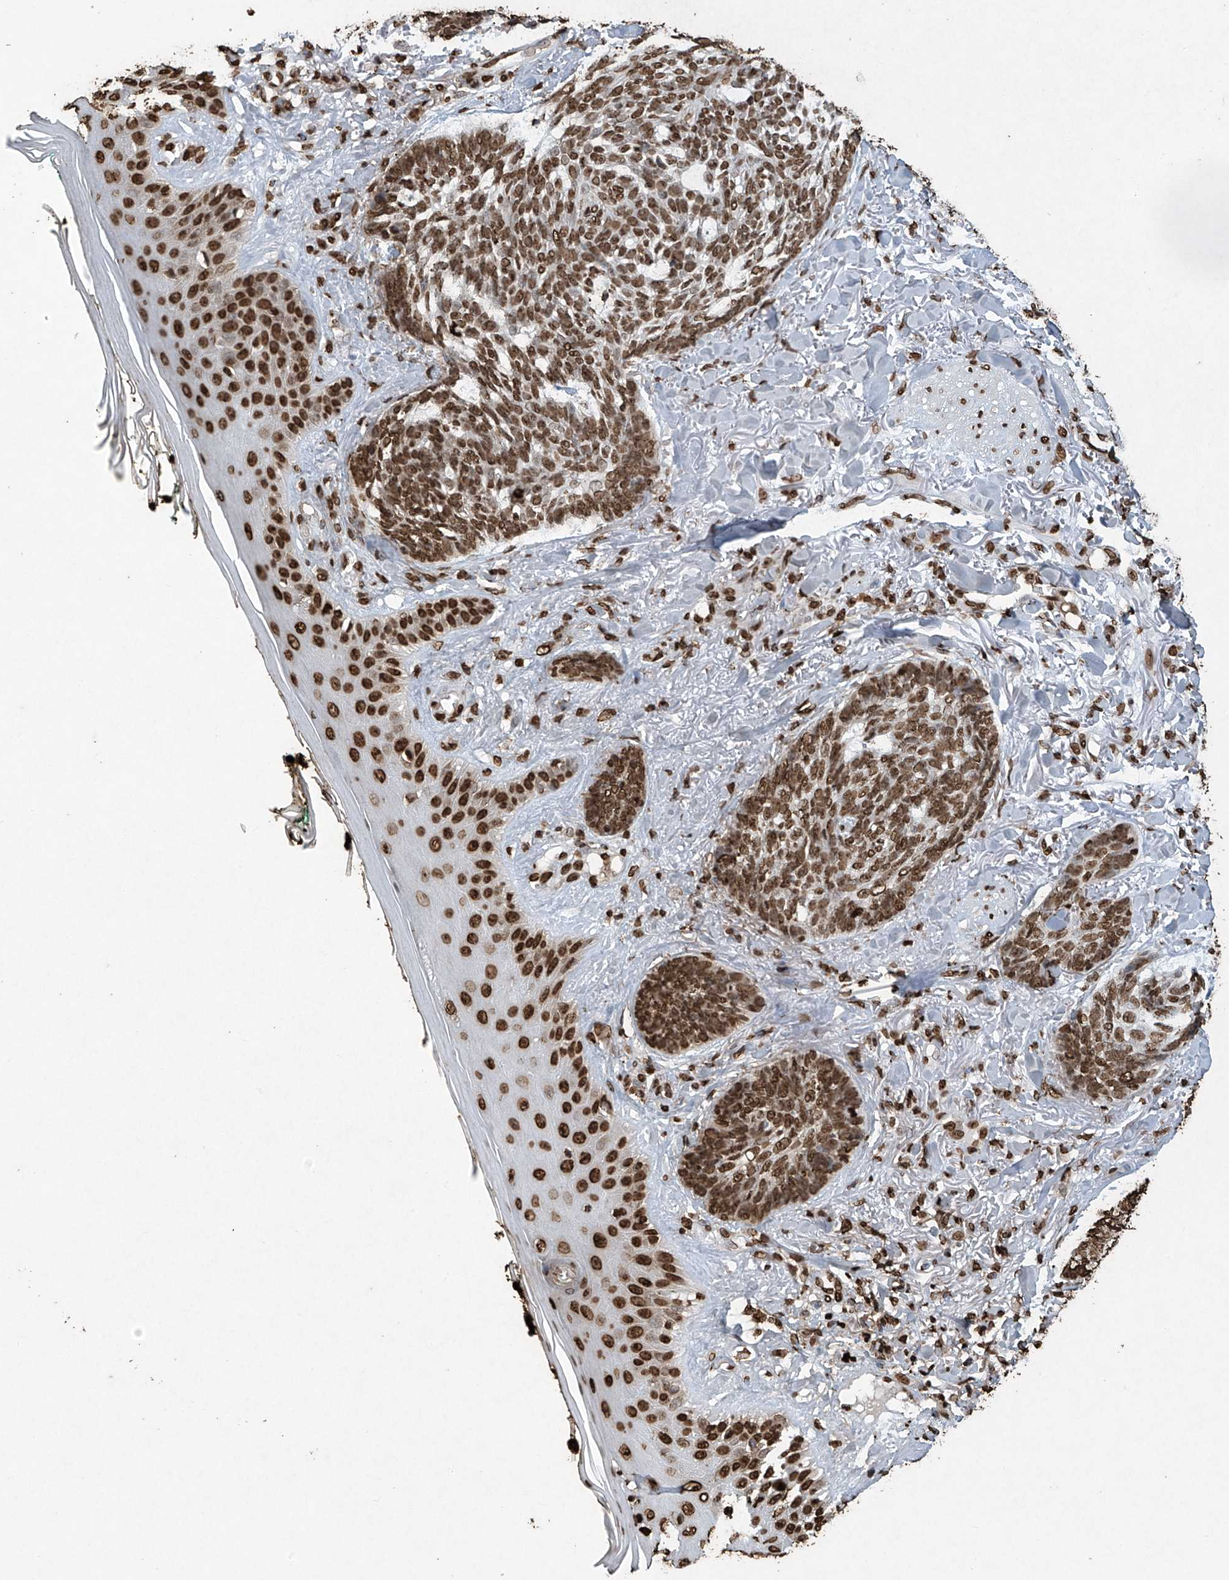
{"staining": {"intensity": "strong", "quantity": ">75%", "location": "nuclear"}, "tissue": "skin cancer", "cell_type": "Tumor cells", "image_type": "cancer", "snomed": [{"axis": "morphology", "description": "Basal cell carcinoma"}, {"axis": "topography", "description": "Skin"}], "caption": "Brown immunohistochemical staining in human skin cancer reveals strong nuclear staining in approximately >75% of tumor cells.", "gene": "H3-3A", "patient": {"sex": "male", "age": 43}}